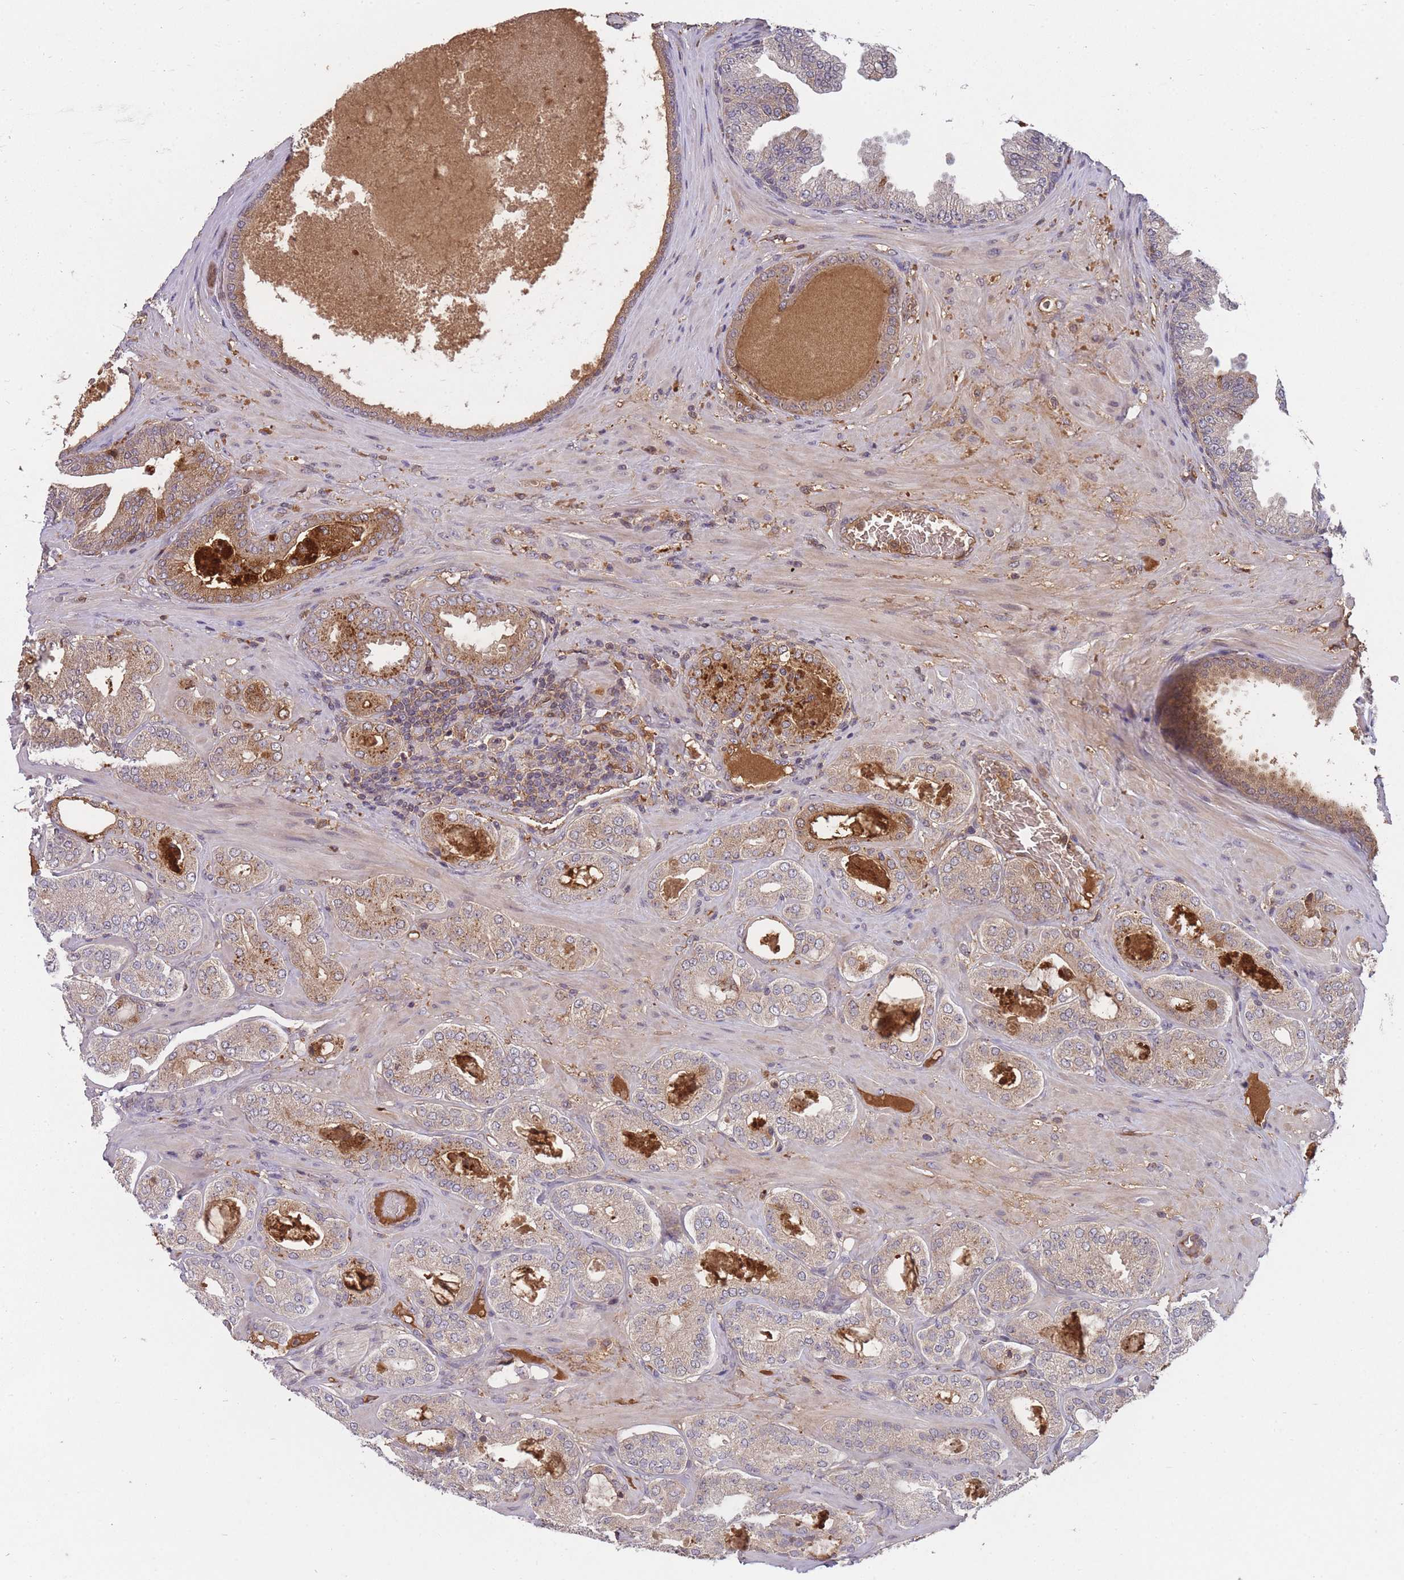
{"staining": {"intensity": "moderate", "quantity": "25%-75%", "location": "cytoplasmic/membranous"}, "tissue": "prostate cancer", "cell_type": "Tumor cells", "image_type": "cancer", "snomed": [{"axis": "morphology", "description": "Adenocarcinoma, Low grade"}, {"axis": "topography", "description": "Prostate"}], "caption": "Immunohistochemical staining of adenocarcinoma (low-grade) (prostate) demonstrates medium levels of moderate cytoplasmic/membranous staining in approximately 25%-75% of tumor cells. Immunohistochemistry stains the protein in brown and the nuclei are stained blue.", "gene": "RALGDS", "patient": {"sex": "male", "age": 63}}